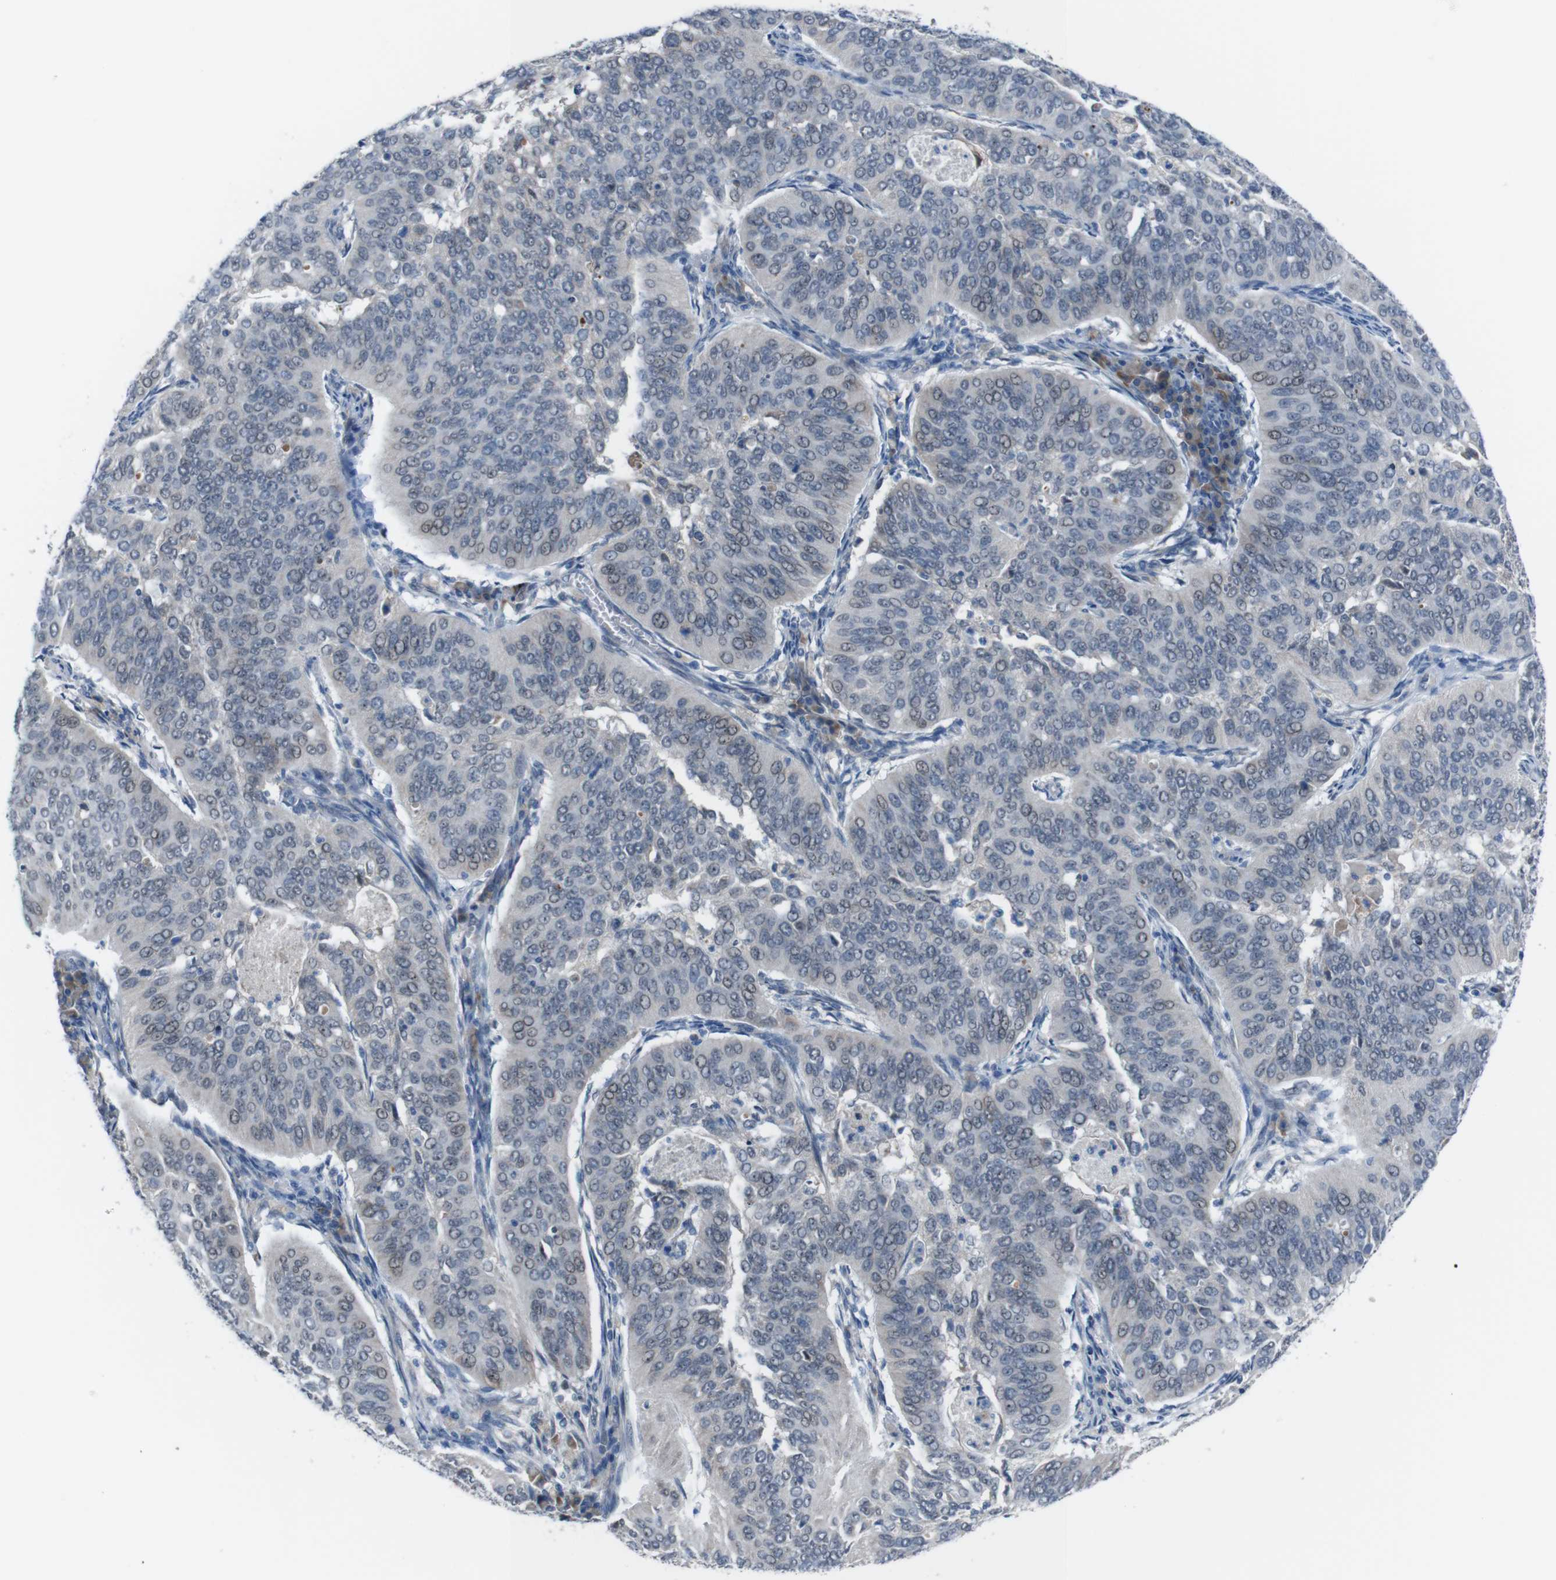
{"staining": {"intensity": "weak", "quantity": "<25%", "location": "nuclear"}, "tissue": "cervical cancer", "cell_type": "Tumor cells", "image_type": "cancer", "snomed": [{"axis": "morphology", "description": "Normal tissue, NOS"}, {"axis": "morphology", "description": "Squamous cell carcinoma, NOS"}, {"axis": "topography", "description": "Cervix"}], "caption": "Immunohistochemistry (IHC) of human cervical squamous cell carcinoma demonstrates no positivity in tumor cells. (Stains: DAB immunohistochemistry with hematoxylin counter stain, Microscopy: brightfield microscopy at high magnification).", "gene": "CDH22", "patient": {"sex": "female", "age": 39}}